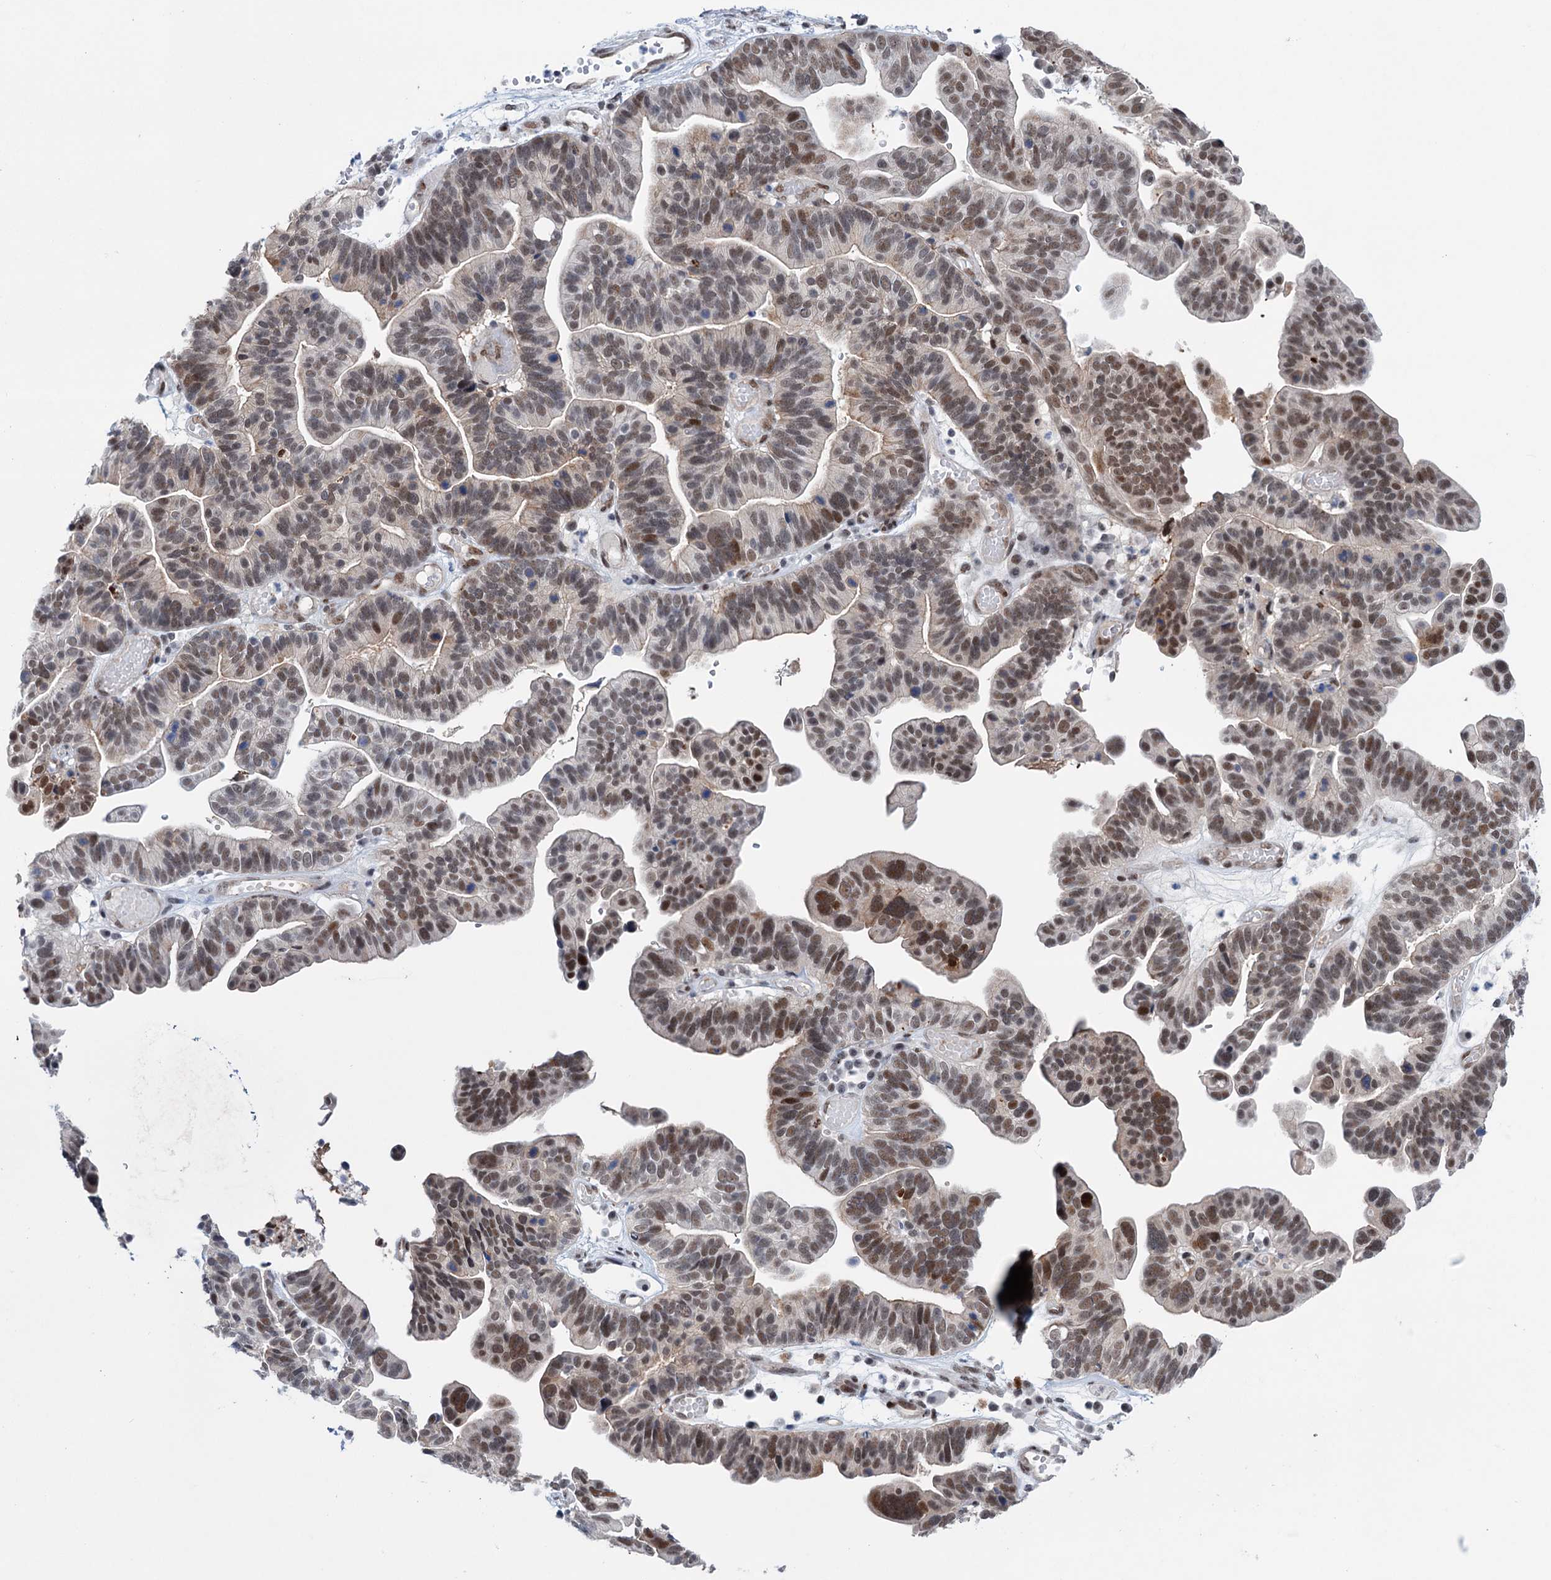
{"staining": {"intensity": "moderate", "quantity": ">75%", "location": "cytoplasmic/membranous,nuclear"}, "tissue": "ovarian cancer", "cell_type": "Tumor cells", "image_type": "cancer", "snomed": [{"axis": "morphology", "description": "Cystadenocarcinoma, serous, NOS"}, {"axis": "topography", "description": "Ovary"}], "caption": "An IHC image of neoplastic tissue is shown. Protein staining in brown shows moderate cytoplasmic/membranous and nuclear positivity in ovarian cancer within tumor cells.", "gene": "FAM53A", "patient": {"sex": "female", "age": 56}}